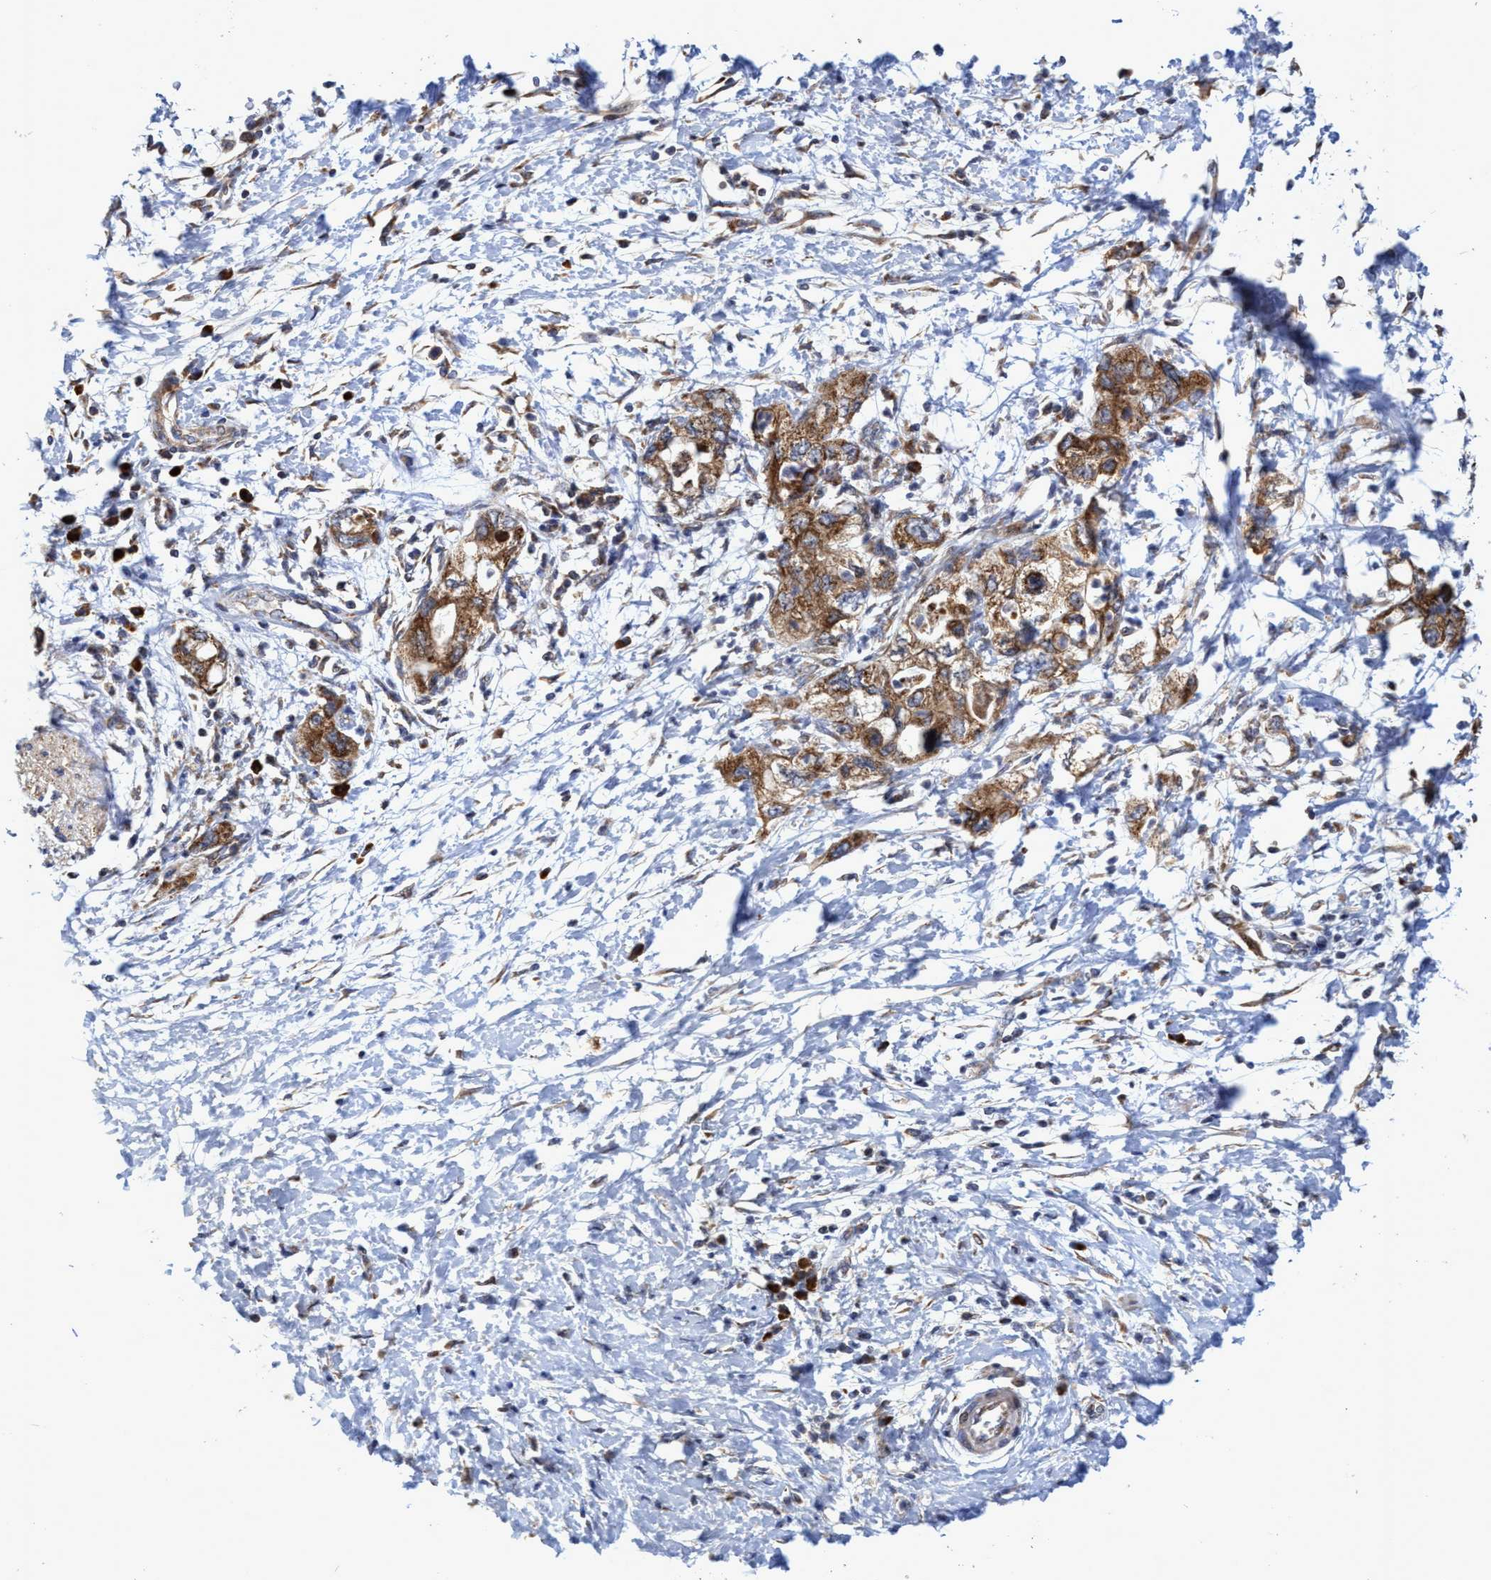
{"staining": {"intensity": "moderate", "quantity": ">75%", "location": "cytoplasmic/membranous"}, "tissue": "pancreatic cancer", "cell_type": "Tumor cells", "image_type": "cancer", "snomed": [{"axis": "morphology", "description": "Adenocarcinoma, NOS"}, {"axis": "topography", "description": "Pancreas"}], "caption": "DAB (3,3'-diaminobenzidine) immunohistochemical staining of human pancreatic cancer (adenocarcinoma) exhibits moderate cytoplasmic/membranous protein expression in approximately >75% of tumor cells.", "gene": "NAT16", "patient": {"sex": "female", "age": 73}}